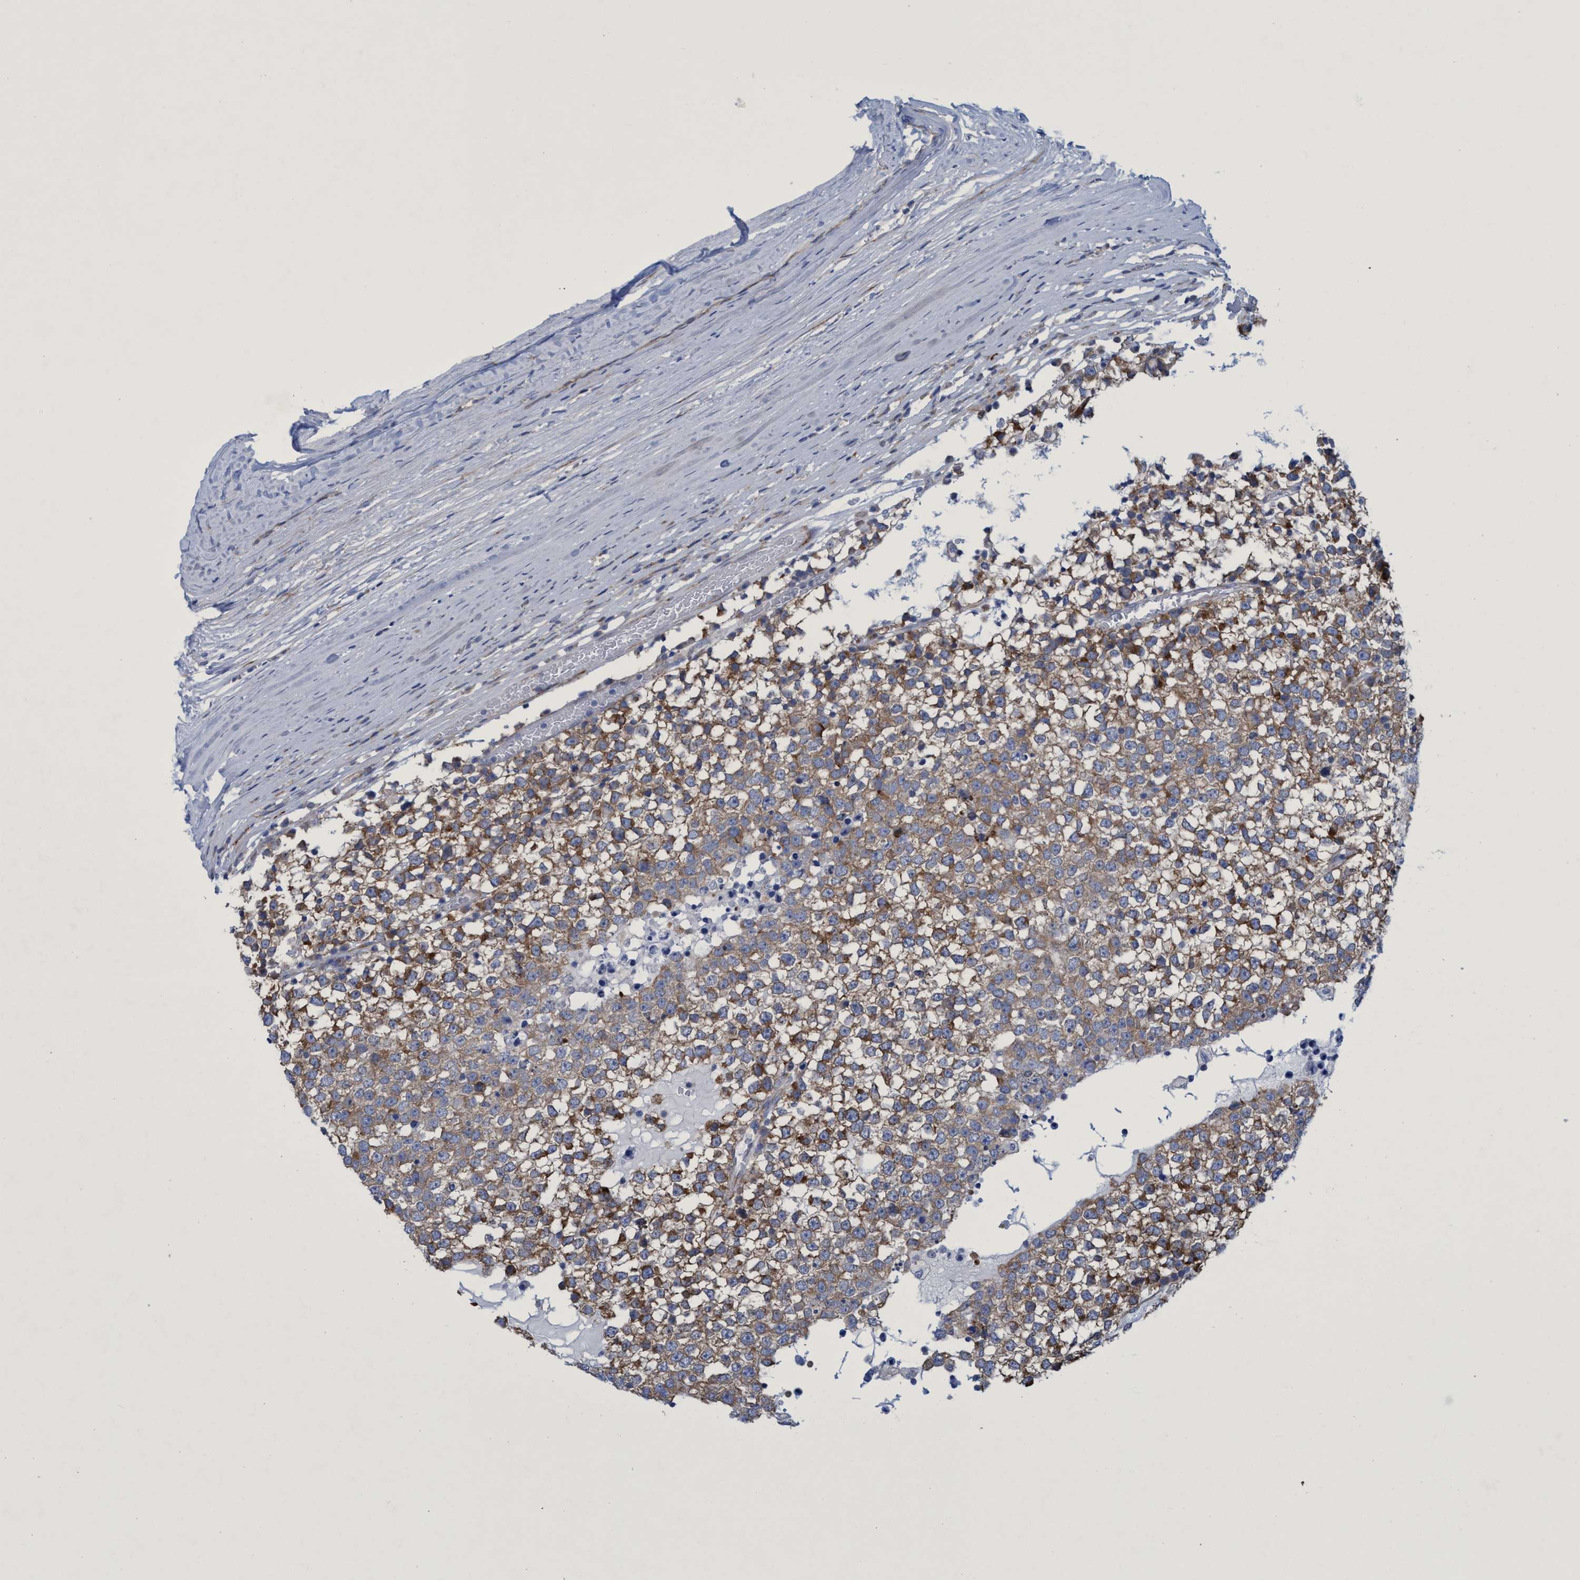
{"staining": {"intensity": "moderate", "quantity": ">75%", "location": "cytoplasmic/membranous"}, "tissue": "testis cancer", "cell_type": "Tumor cells", "image_type": "cancer", "snomed": [{"axis": "morphology", "description": "Seminoma, NOS"}, {"axis": "topography", "description": "Testis"}], "caption": "Moderate cytoplasmic/membranous positivity for a protein is present in about >75% of tumor cells of testis cancer (seminoma) using immunohistochemistry.", "gene": "R3HCC1", "patient": {"sex": "male", "age": 65}}